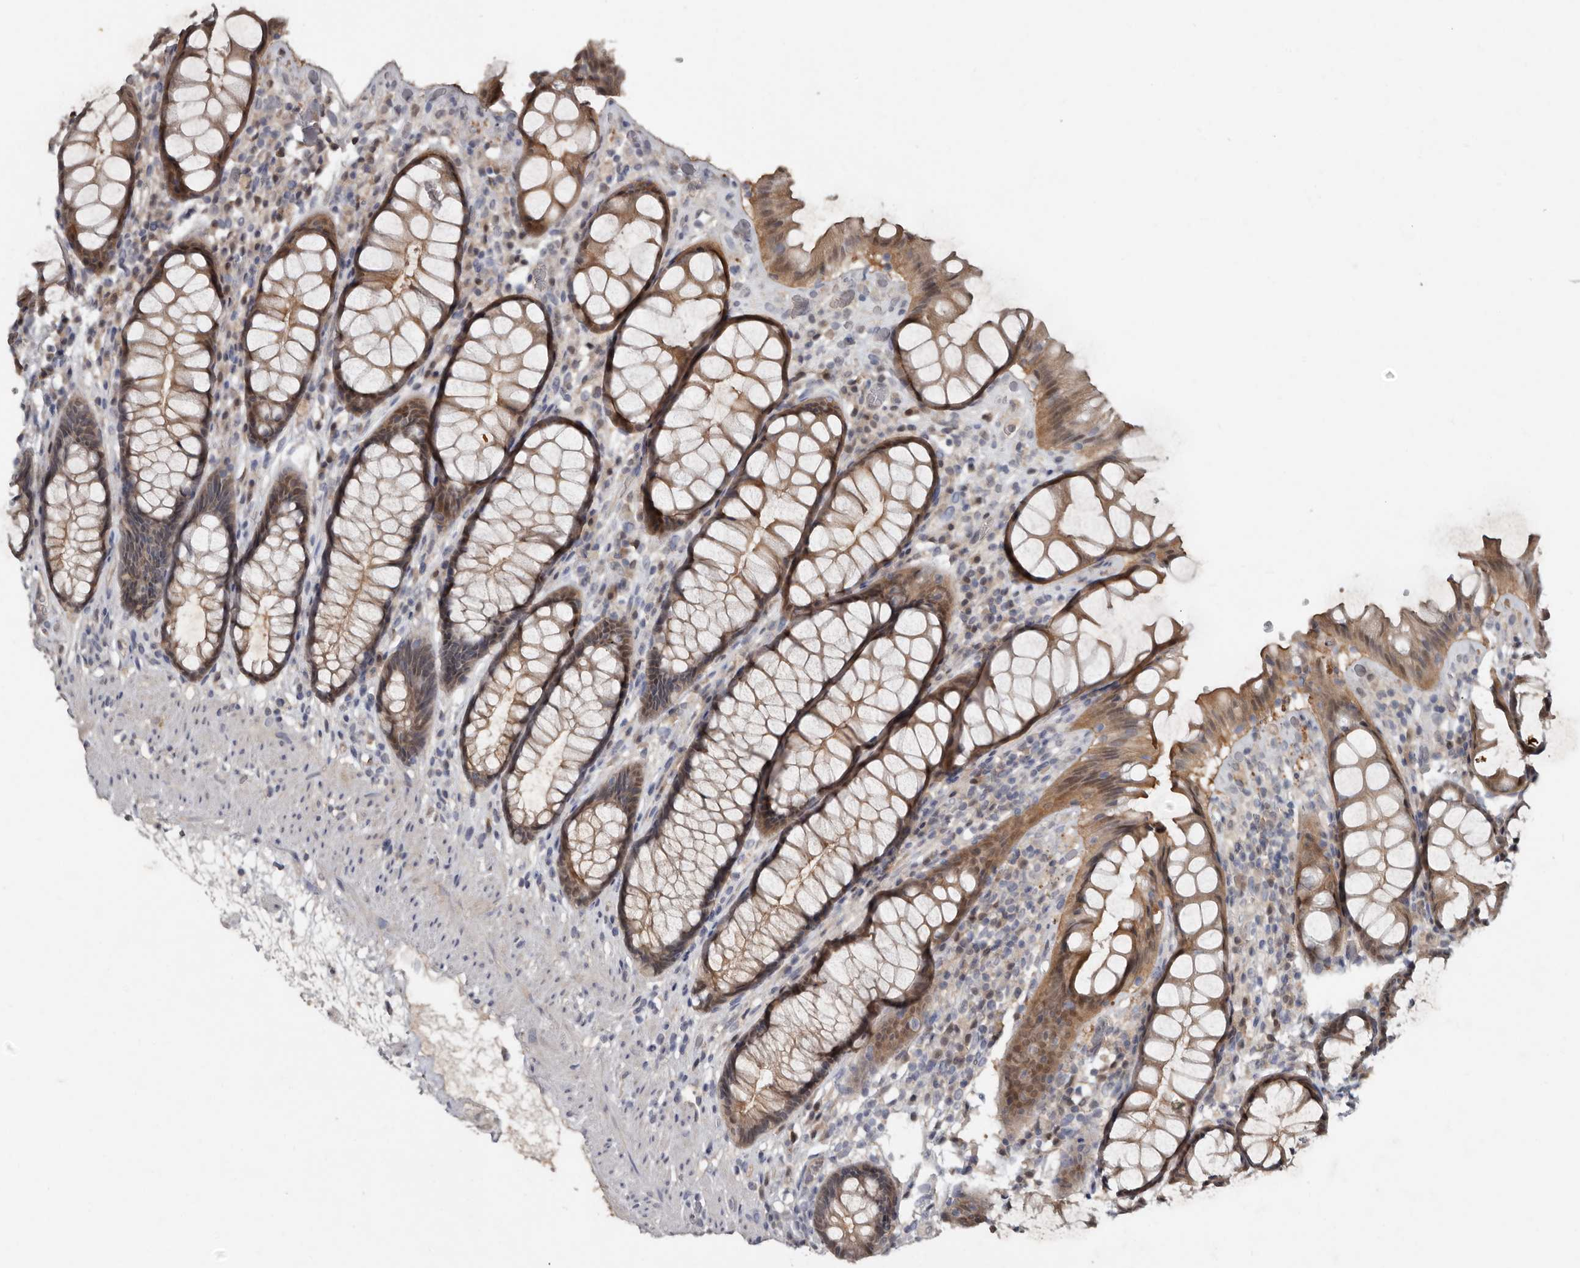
{"staining": {"intensity": "moderate", "quantity": ">75%", "location": "cytoplasmic/membranous"}, "tissue": "rectum", "cell_type": "Glandular cells", "image_type": "normal", "snomed": [{"axis": "morphology", "description": "Normal tissue, NOS"}, {"axis": "topography", "description": "Rectum"}], "caption": "High-magnification brightfield microscopy of benign rectum stained with DAB (3,3'-diaminobenzidine) (brown) and counterstained with hematoxylin (blue). glandular cells exhibit moderate cytoplasmic/membranous positivity is identified in approximately>75% of cells. (DAB IHC, brown staining for protein, blue staining for nuclei).", "gene": "RBKS", "patient": {"sex": "male", "age": 64}}